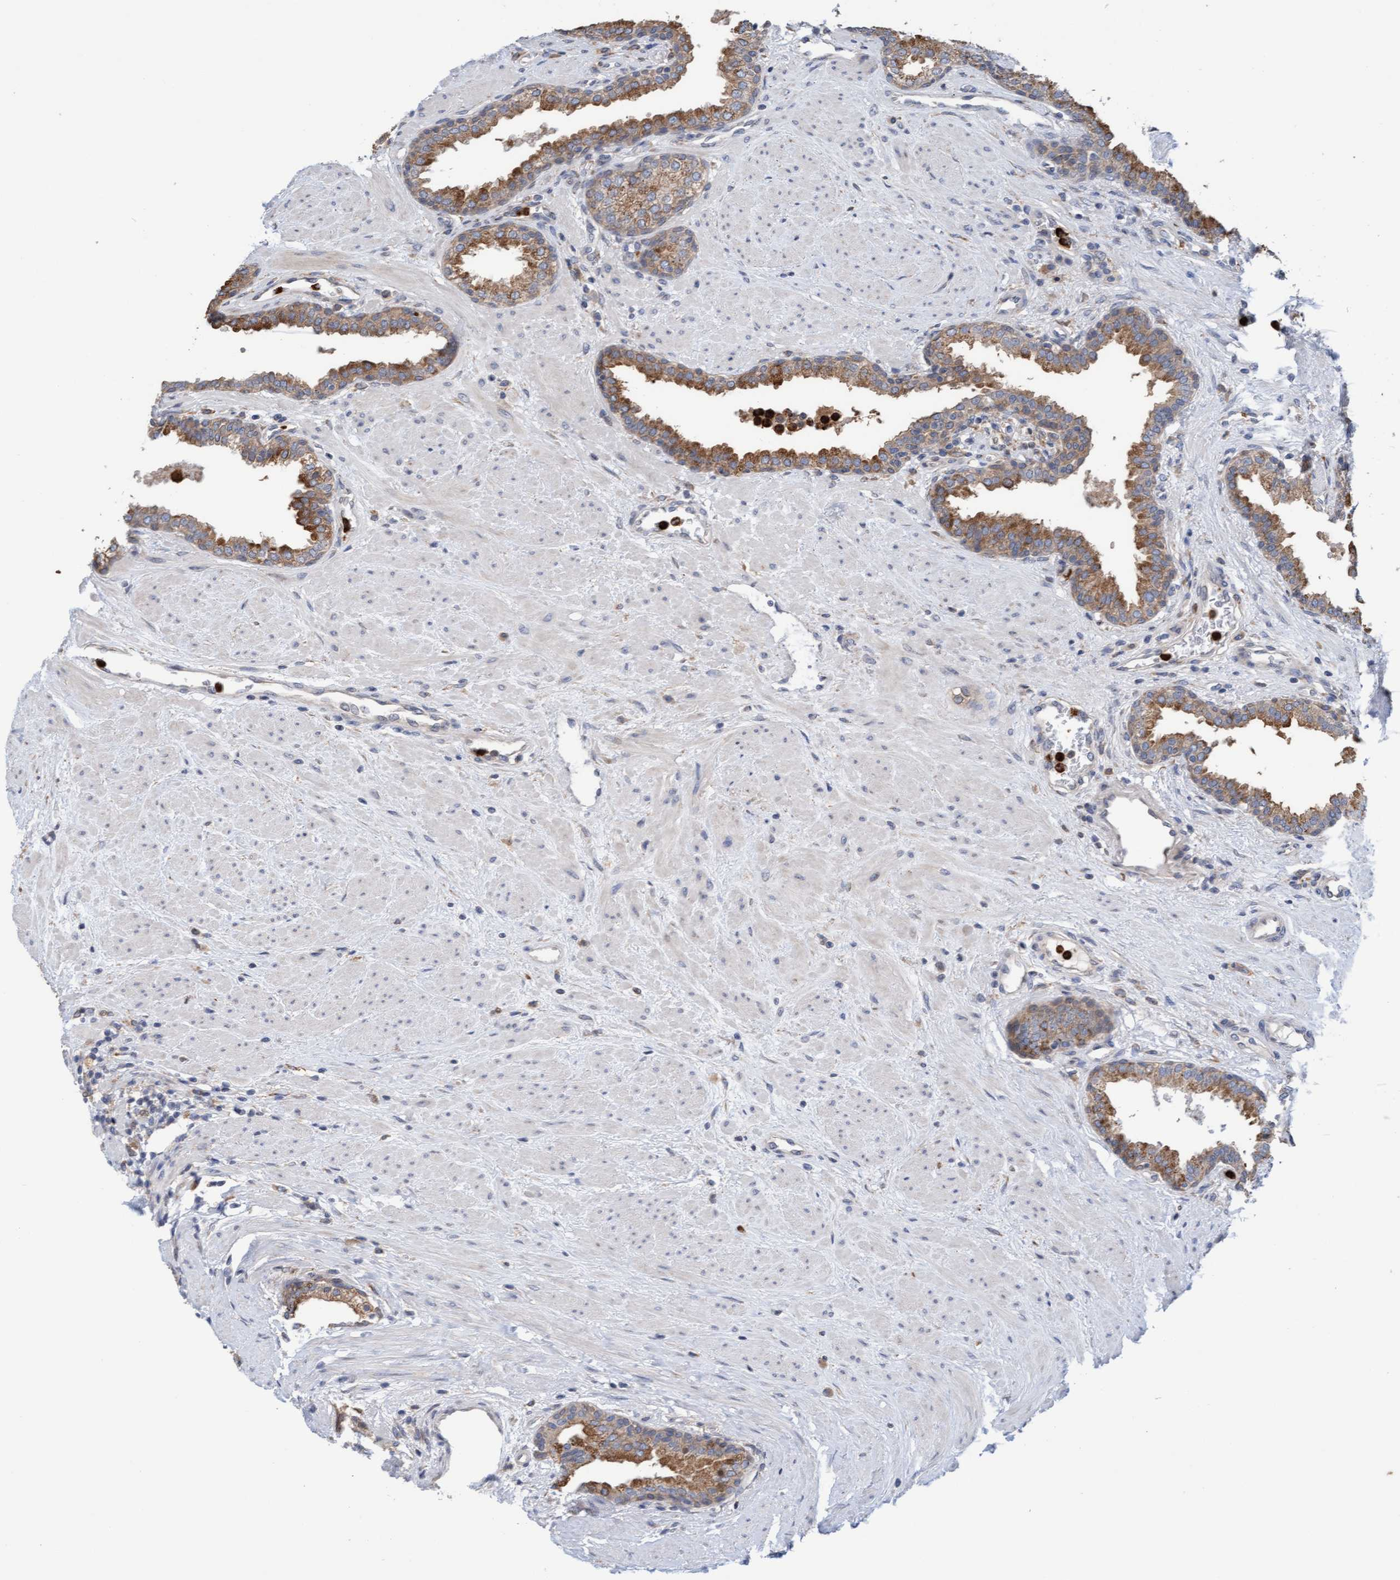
{"staining": {"intensity": "moderate", "quantity": "25%-75%", "location": "cytoplasmic/membranous"}, "tissue": "prostate", "cell_type": "Glandular cells", "image_type": "normal", "snomed": [{"axis": "morphology", "description": "Normal tissue, NOS"}, {"axis": "topography", "description": "Prostate"}], "caption": "An immunohistochemistry (IHC) micrograph of normal tissue is shown. Protein staining in brown labels moderate cytoplasmic/membranous positivity in prostate within glandular cells. (DAB = brown stain, brightfield microscopy at high magnification).", "gene": "MMP8", "patient": {"sex": "male", "age": 51}}